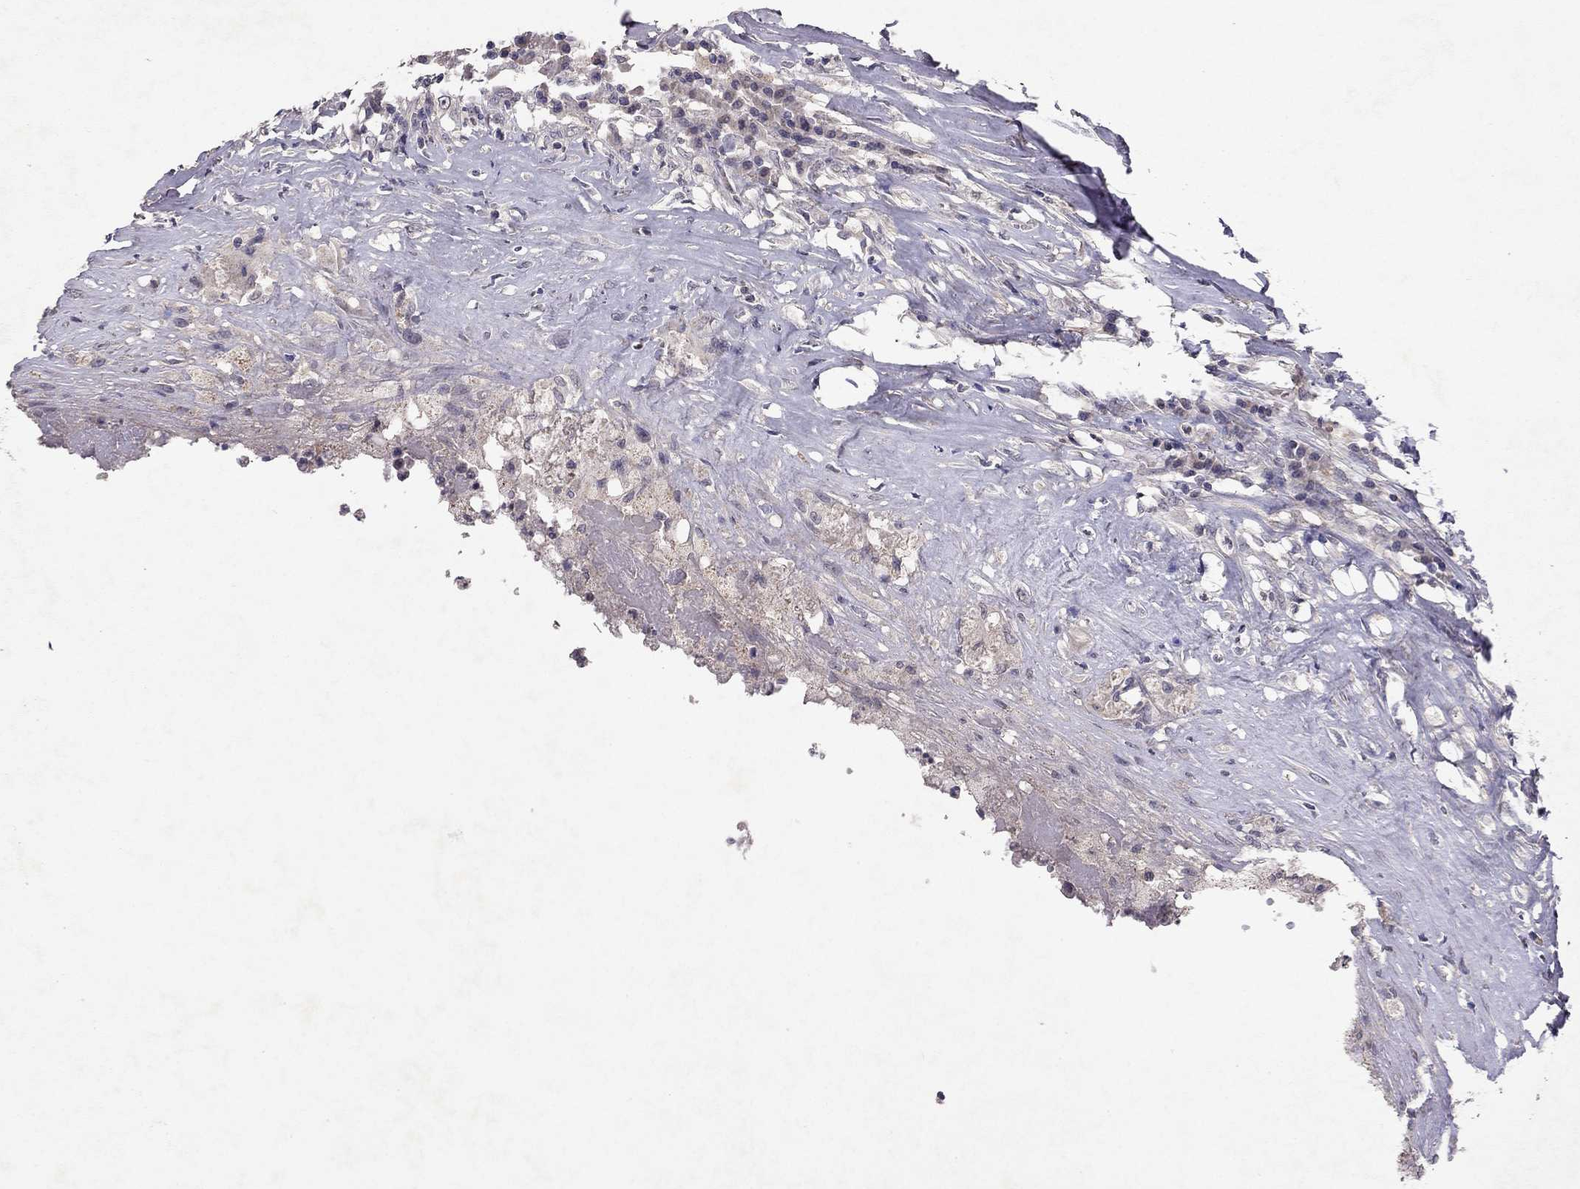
{"staining": {"intensity": "negative", "quantity": "none", "location": "none"}, "tissue": "testis cancer", "cell_type": "Tumor cells", "image_type": "cancer", "snomed": [{"axis": "morphology", "description": "Necrosis, NOS"}, {"axis": "morphology", "description": "Carcinoma, Embryonal, NOS"}, {"axis": "topography", "description": "Testis"}], "caption": "Tumor cells show no significant protein positivity in embryonal carcinoma (testis).", "gene": "ESR2", "patient": {"sex": "male", "age": 19}}